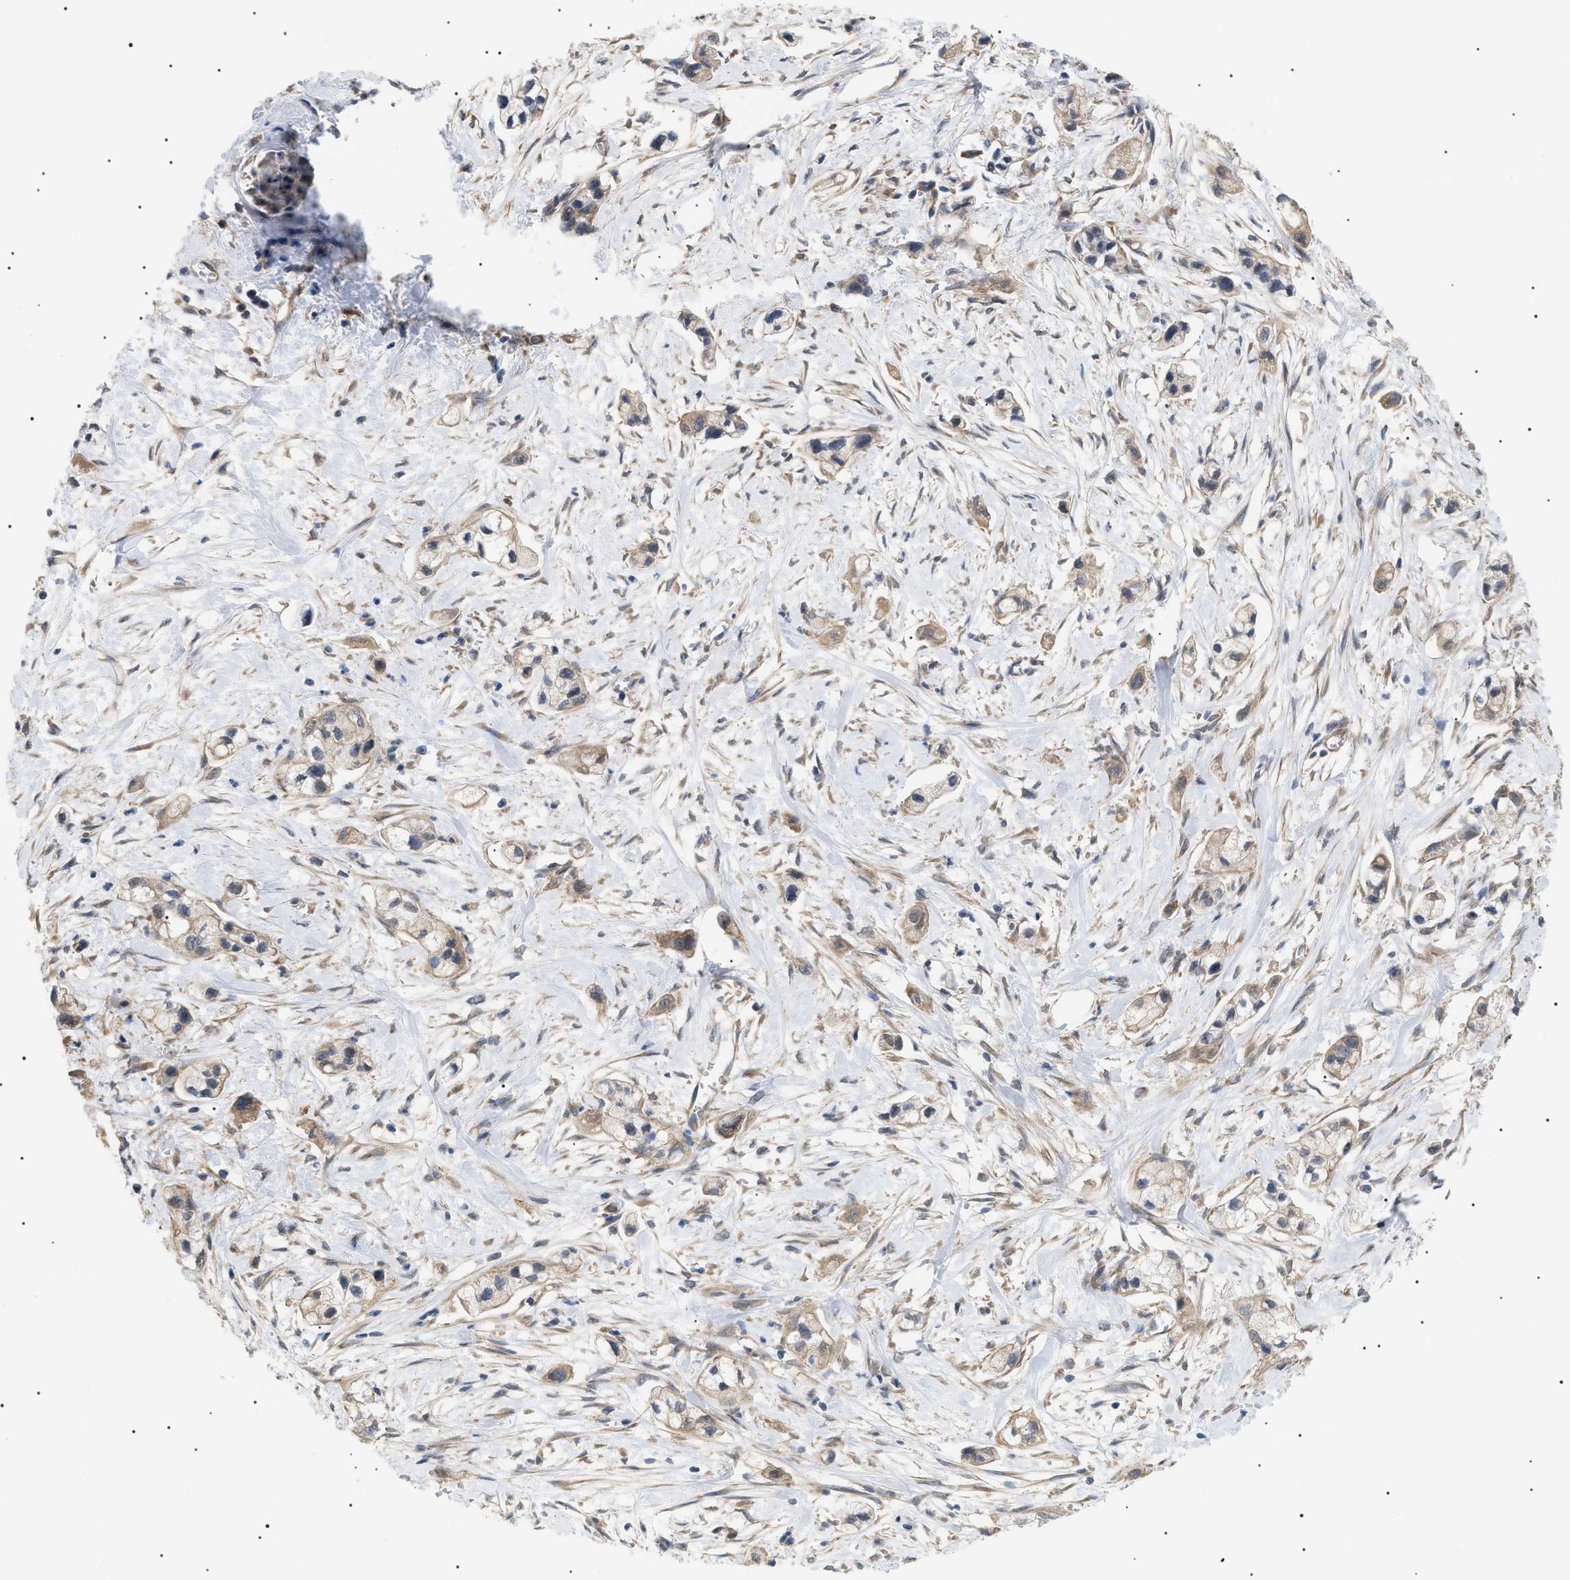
{"staining": {"intensity": "weak", "quantity": ">75%", "location": "cytoplasmic/membranous"}, "tissue": "pancreatic cancer", "cell_type": "Tumor cells", "image_type": "cancer", "snomed": [{"axis": "morphology", "description": "Adenocarcinoma, NOS"}, {"axis": "topography", "description": "Pancreas"}], "caption": "This histopathology image shows IHC staining of pancreatic cancer, with low weak cytoplasmic/membranous positivity in about >75% of tumor cells.", "gene": "IRS2", "patient": {"sex": "male", "age": 74}}